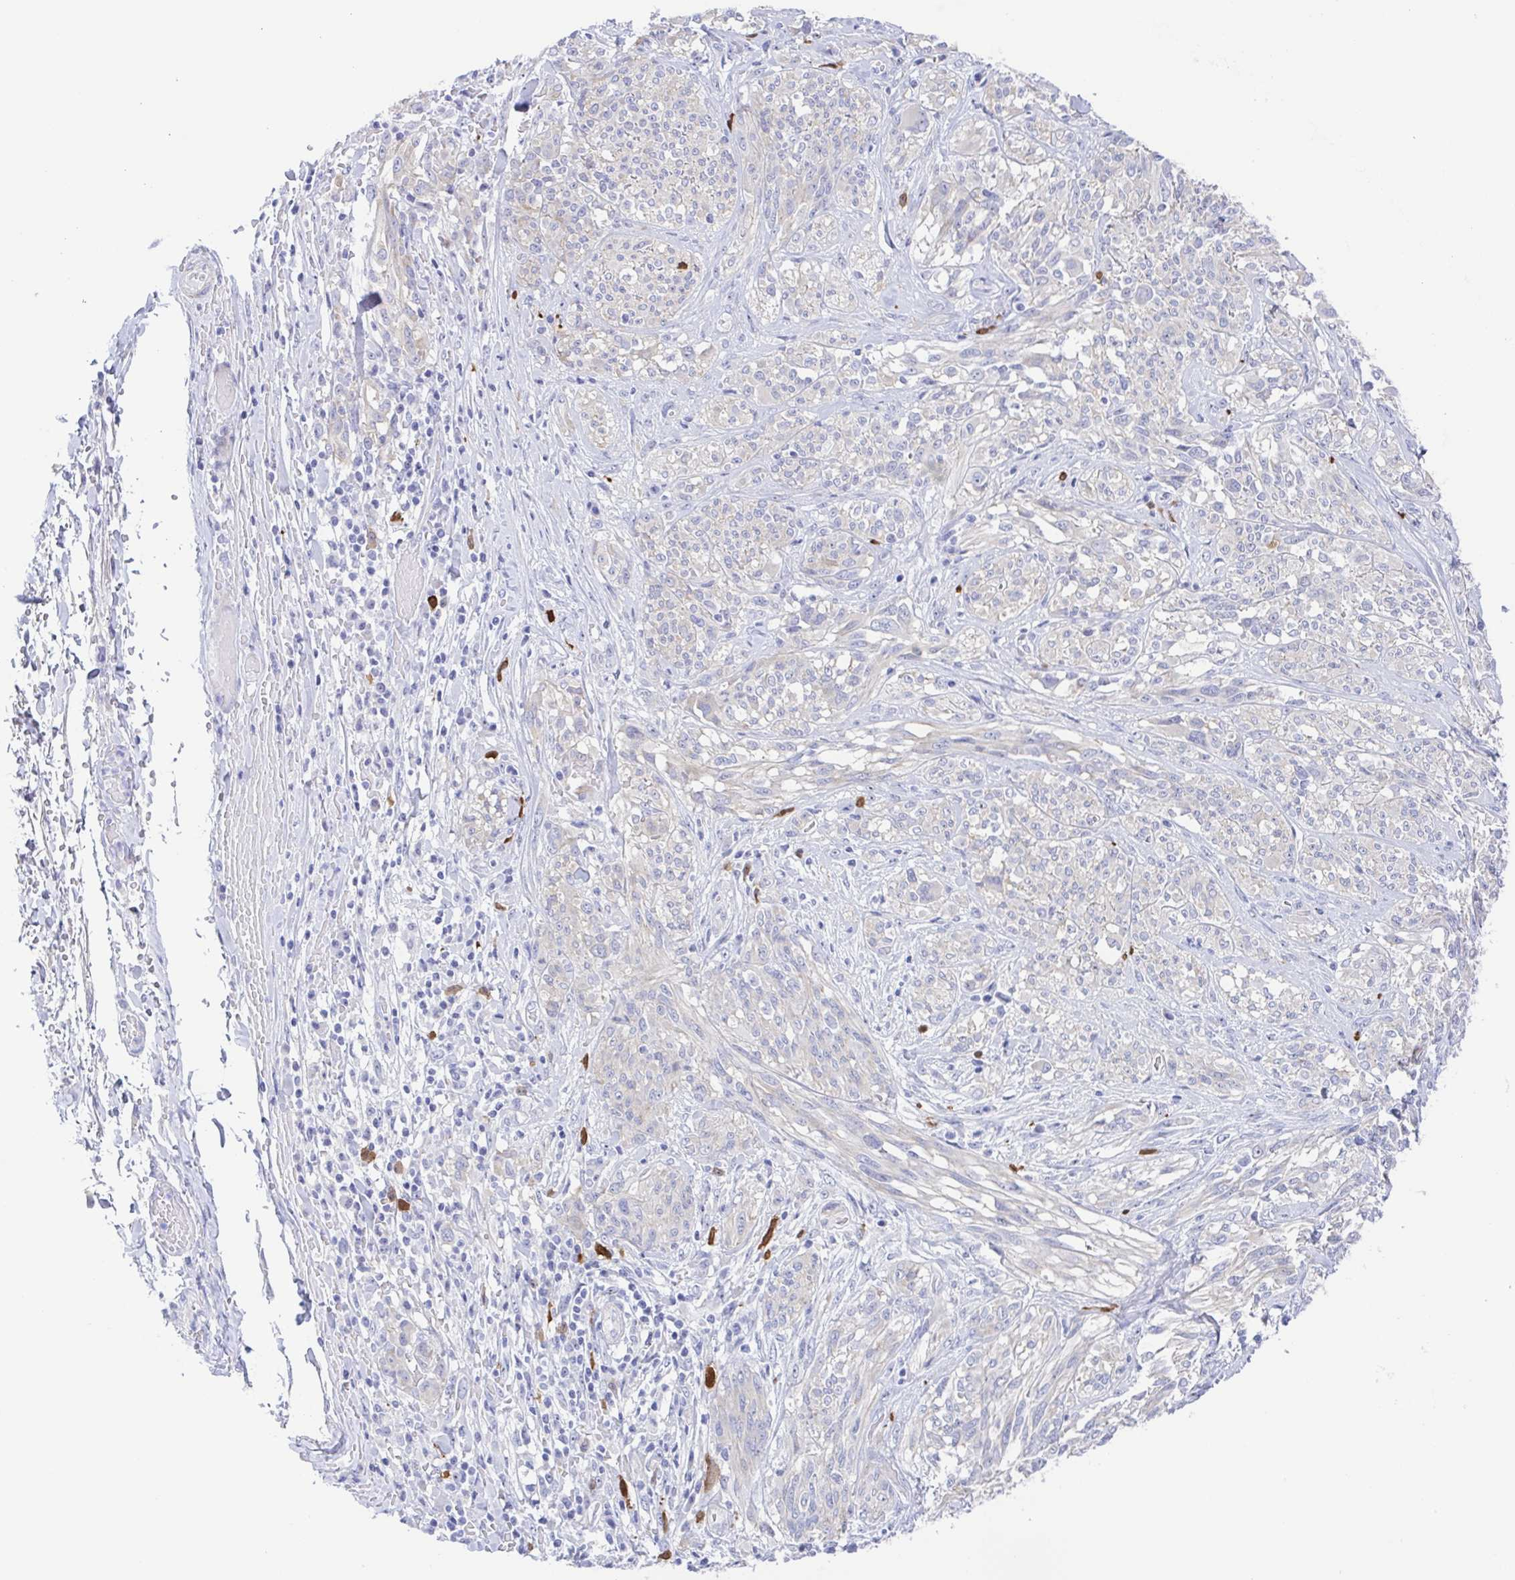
{"staining": {"intensity": "negative", "quantity": "none", "location": "none"}, "tissue": "melanoma", "cell_type": "Tumor cells", "image_type": "cancer", "snomed": [{"axis": "morphology", "description": "Malignant melanoma, NOS"}, {"axis": "topography", "description": "Skin"}], "caption": "Immunohistochemistry micrograph of malignant melanoma stained for a protein (brown), which reveals no staining in tumor cells.", "gene": "MUCL3", "patient": {"sex": "female", "age": 91}}